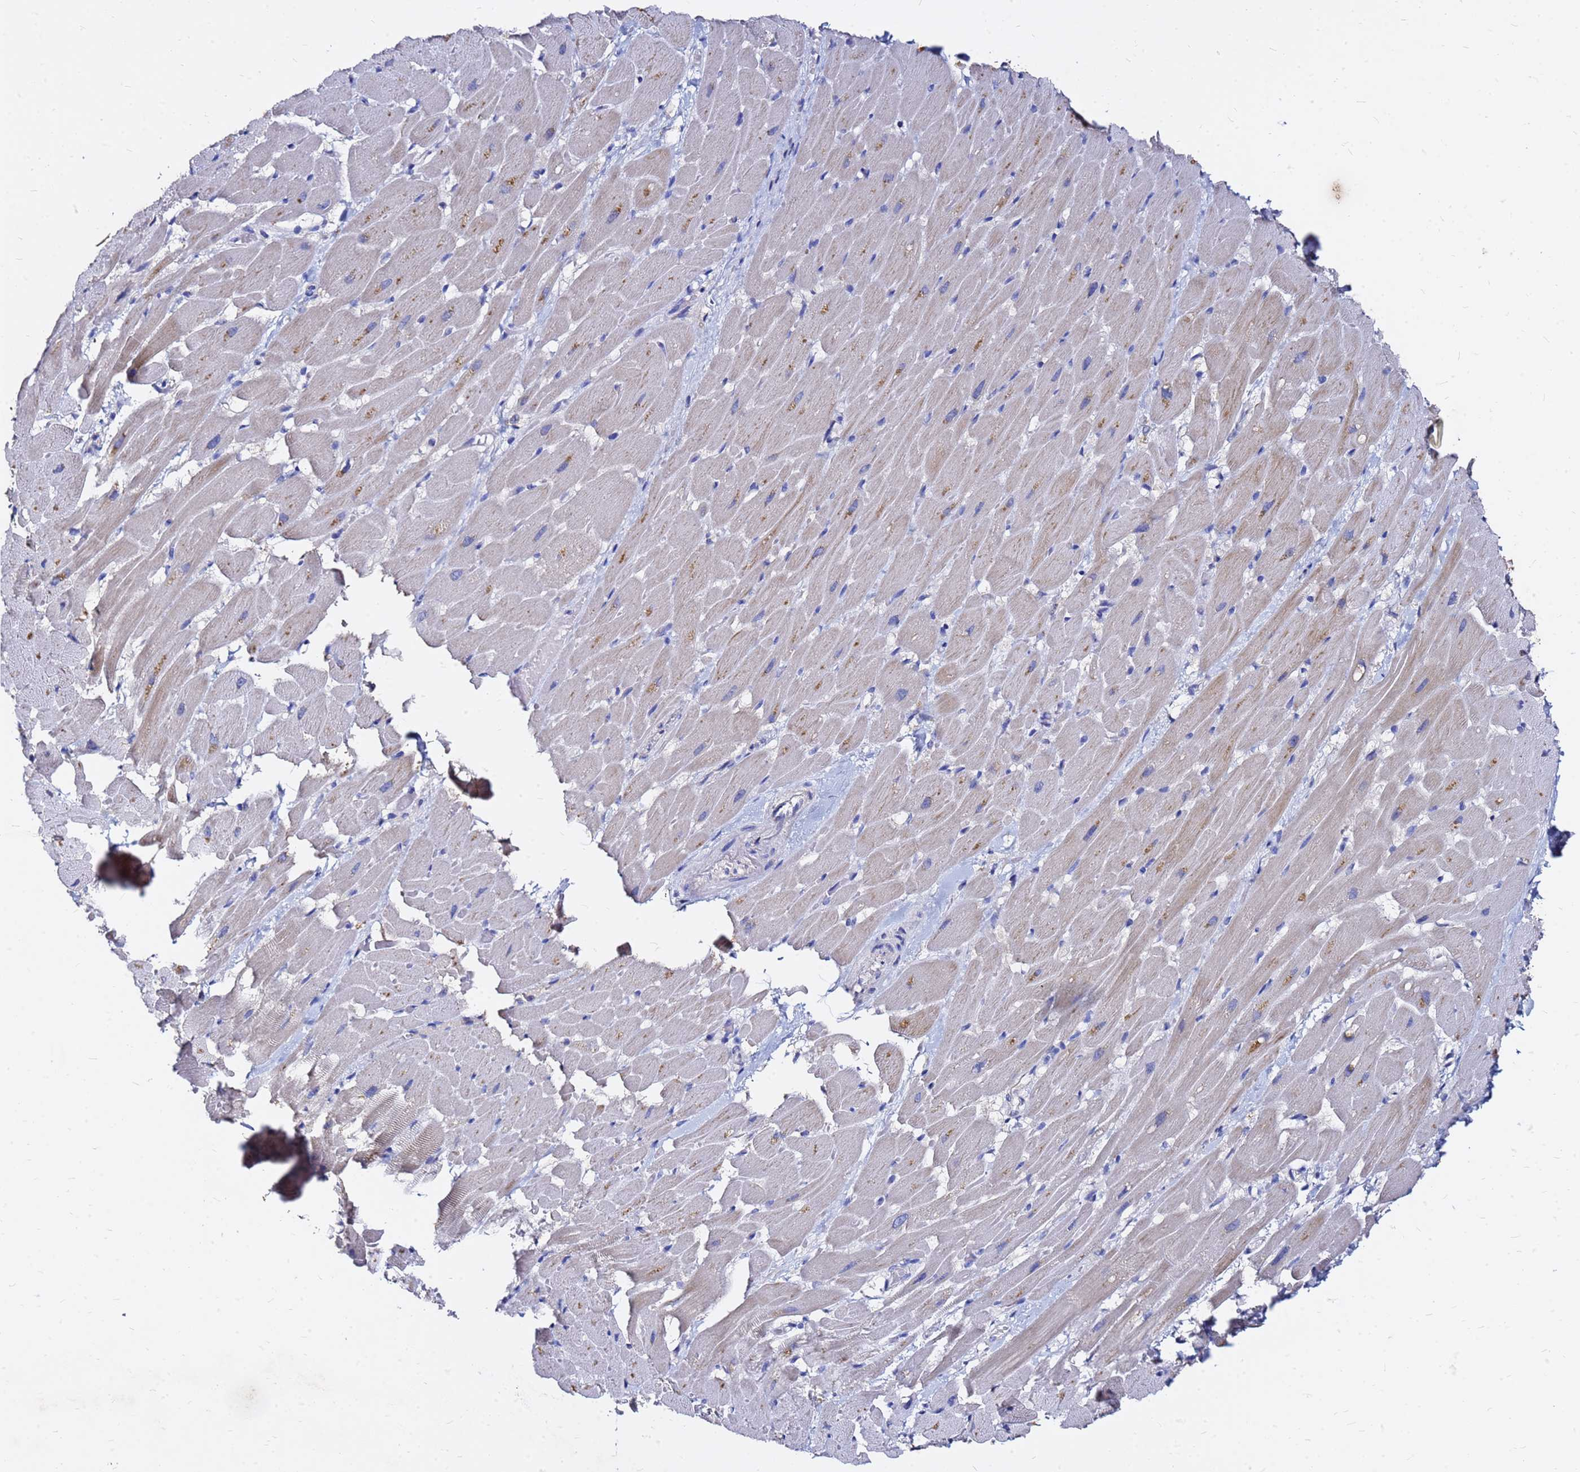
{"staining": {"intensity": "moderate", "quantity": "25%-75%", "location": "cytoplasmic/membranous"}, "tissue": "heart muscle", "cell_type": "Cardiomyocytes", "image_type": "normal", "snomed": [{"axis": "morphology", "description": "Normal tissue, NOS"}, {"axis": "topography", "description": "Heart"}], "caption": "This image displays immunohistochemistry (IHC) staining of benign heart muscle, with medium moderate cytoplasmic/membranous expression in approximately 25%-75% of cardiomyocytes.", "gene": "FAM183A", "patient": {"sex": "male", "age": 37}}